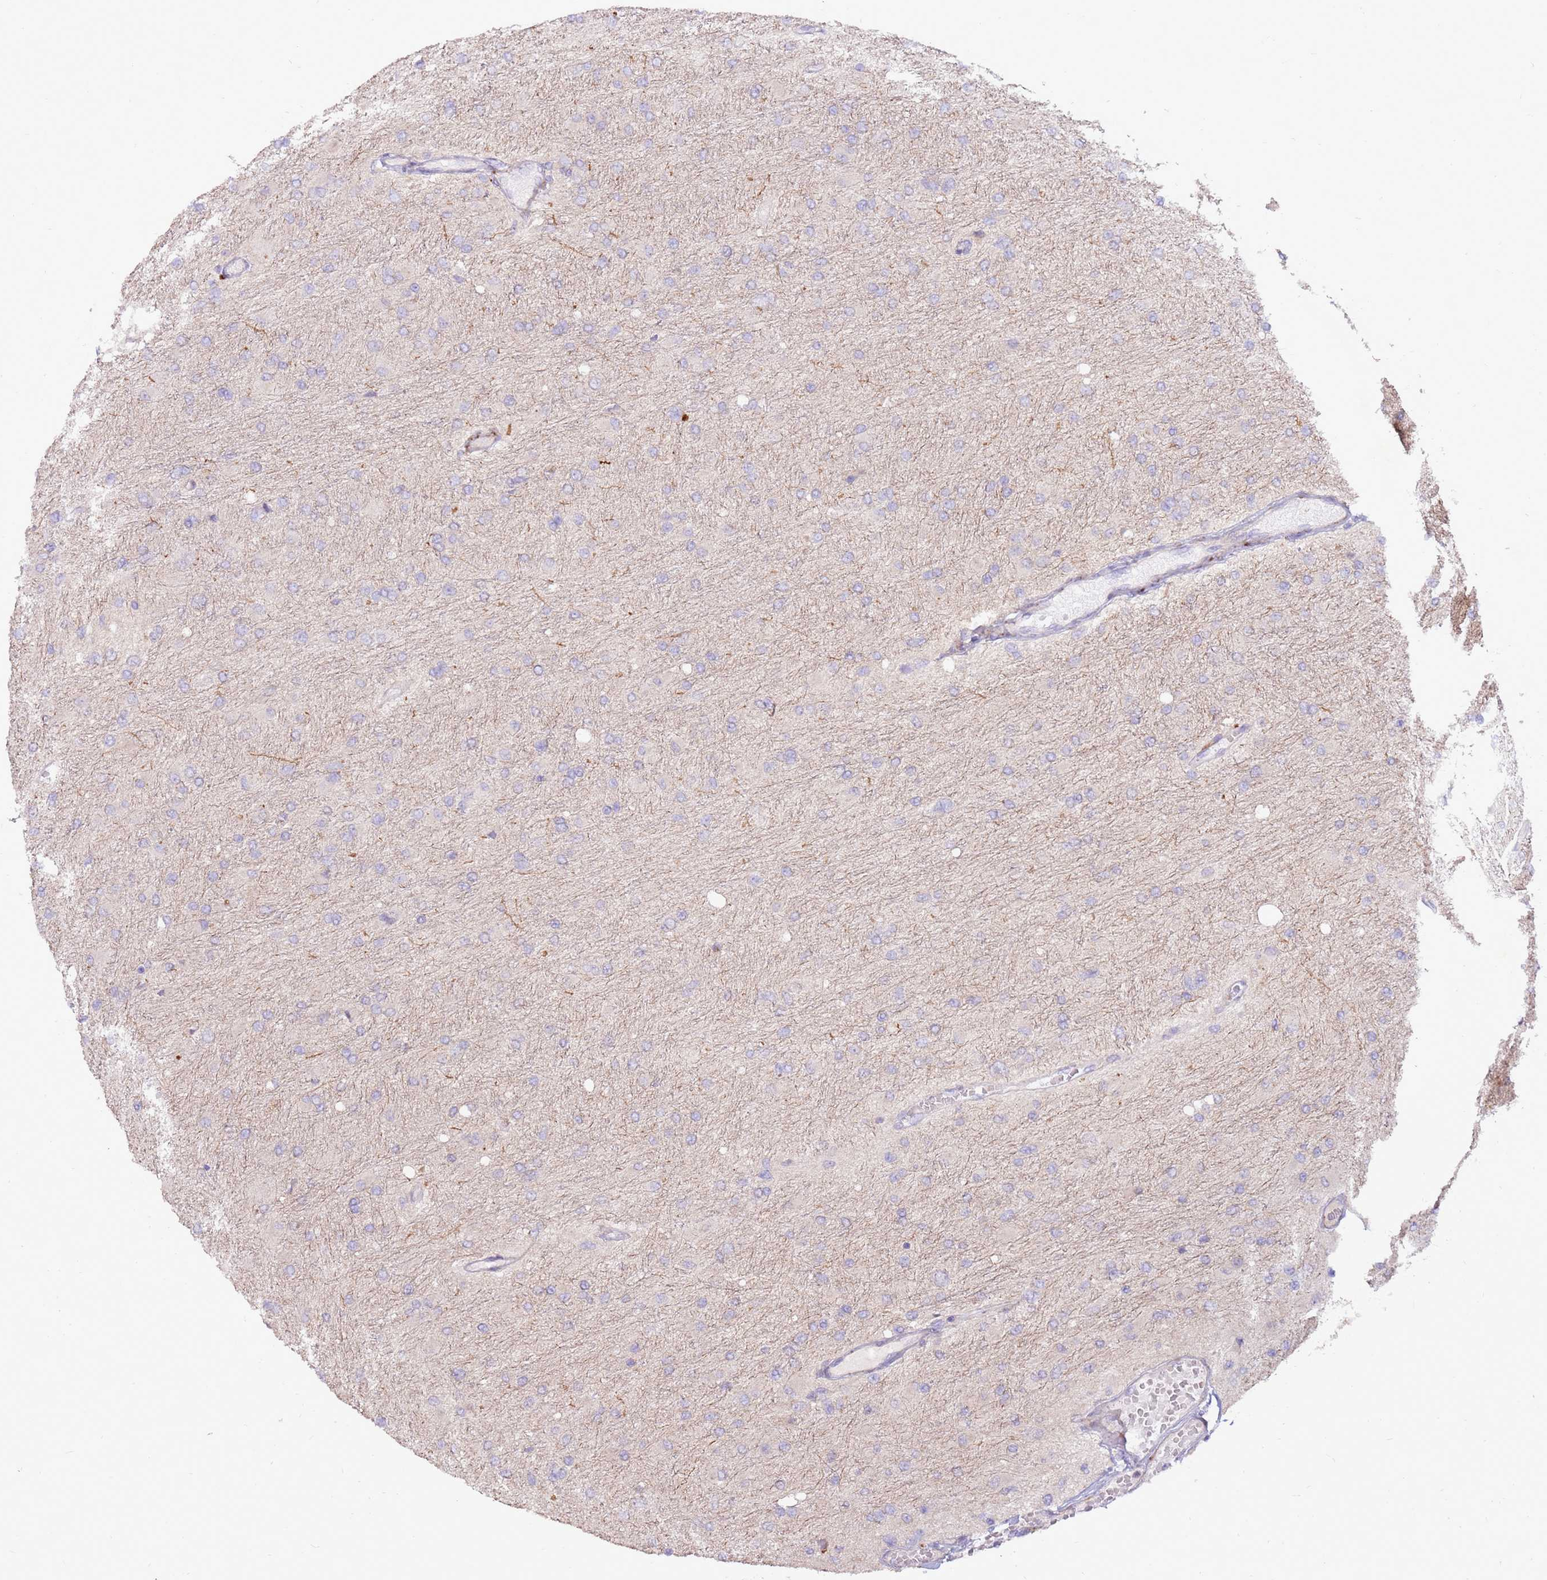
{"staining": {"intensity": "negative", "quantity": "none", "location": "none"}, "tissue": "glioma", "cell_type": "Tumor cells", "image_type": "cancer", "snomed": [{"axis": "morphology", "description": "Glioma, malignant, High grade"}, {"axis": "topography", "description": "Cerebral cortex"}], "caption": "Protein analysis of glioma shows no significant staining in tumor cells.", "gene": "LGI4", "patient": {"sex": "female", "age": 36}}